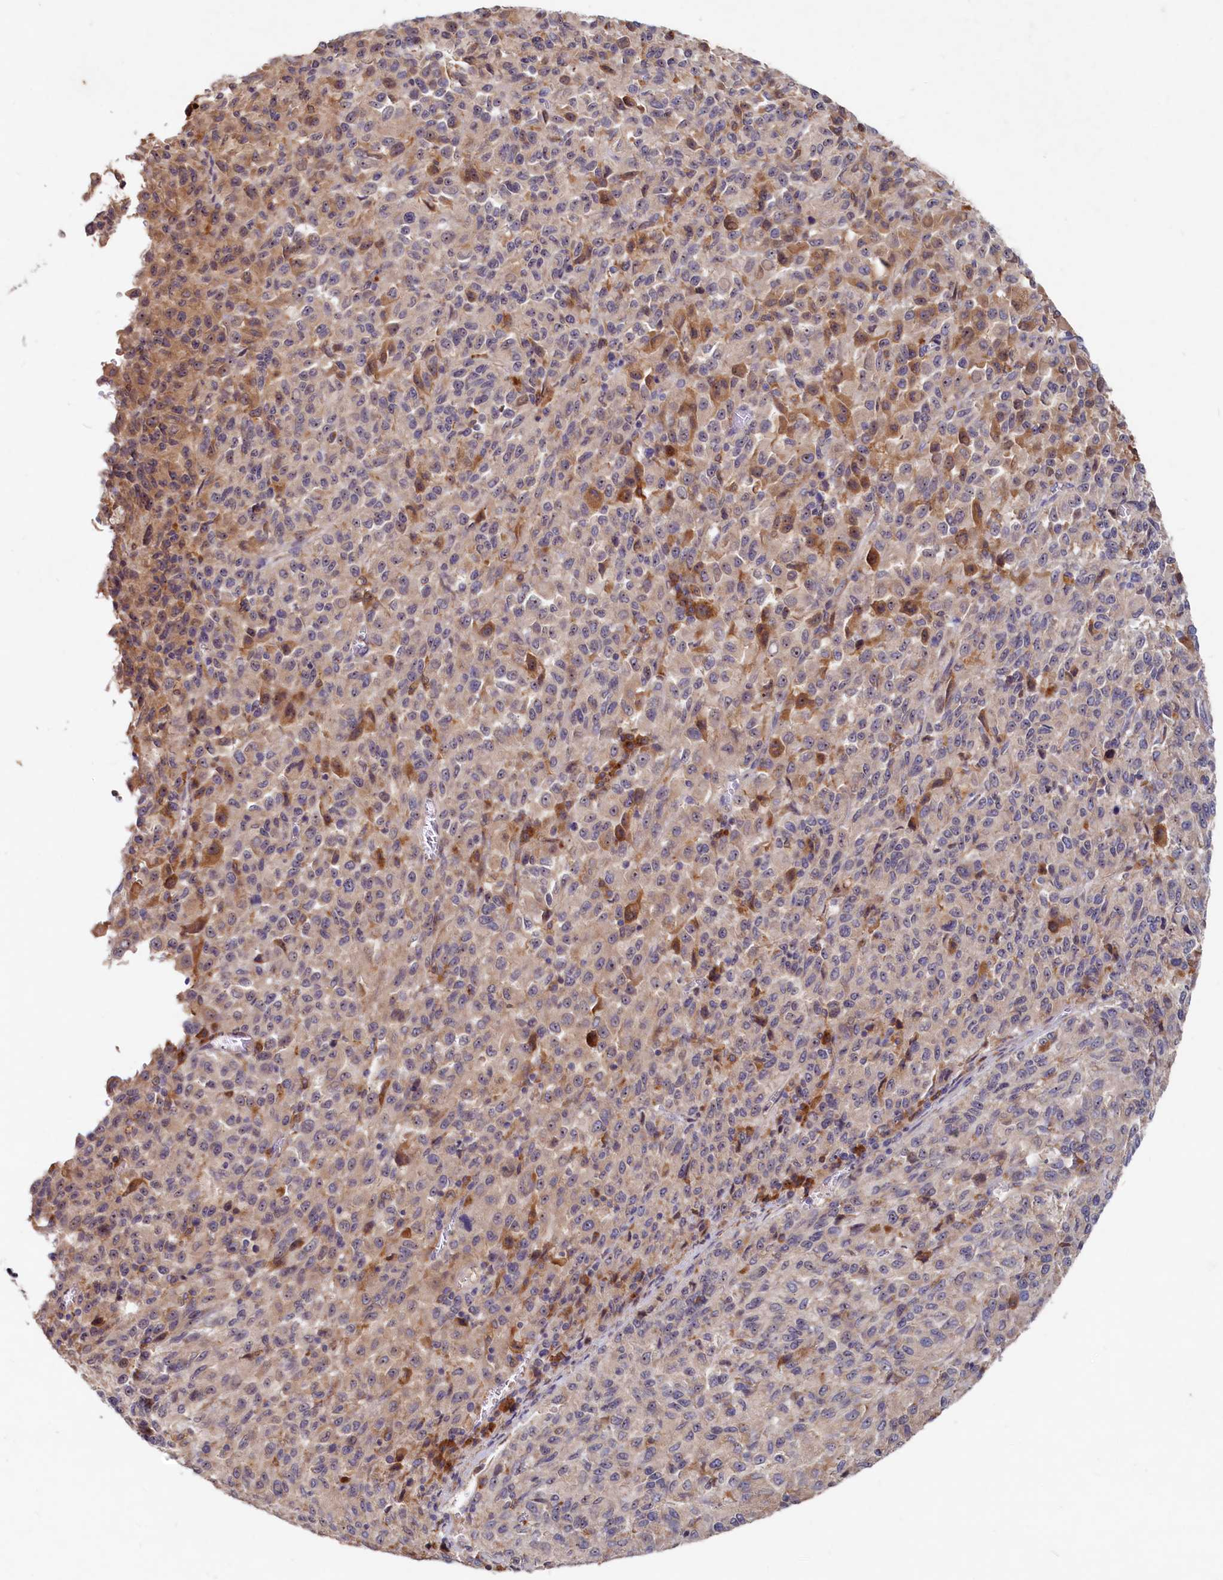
{"staining": {"intensity": "weak", "quantity": "<25%", "location": "cytoplasmic/membranous,nuclear"}, "tissue": "melanoma", "cell_type": "Tumor cells", "image_type": "cancer", "snomed": [{"axis": "morphology", "description": "Malignant melanoma, Metastatic site"}, {"axis": "topography", "description": "Lung"}], "caption": "Malignant melanoma (metastatic site) was stained to show a protein in brown. There is no significant expression in tumor cells.", "gene": "RGS7BP", "patient": {"sex": "male", "age": 64}}